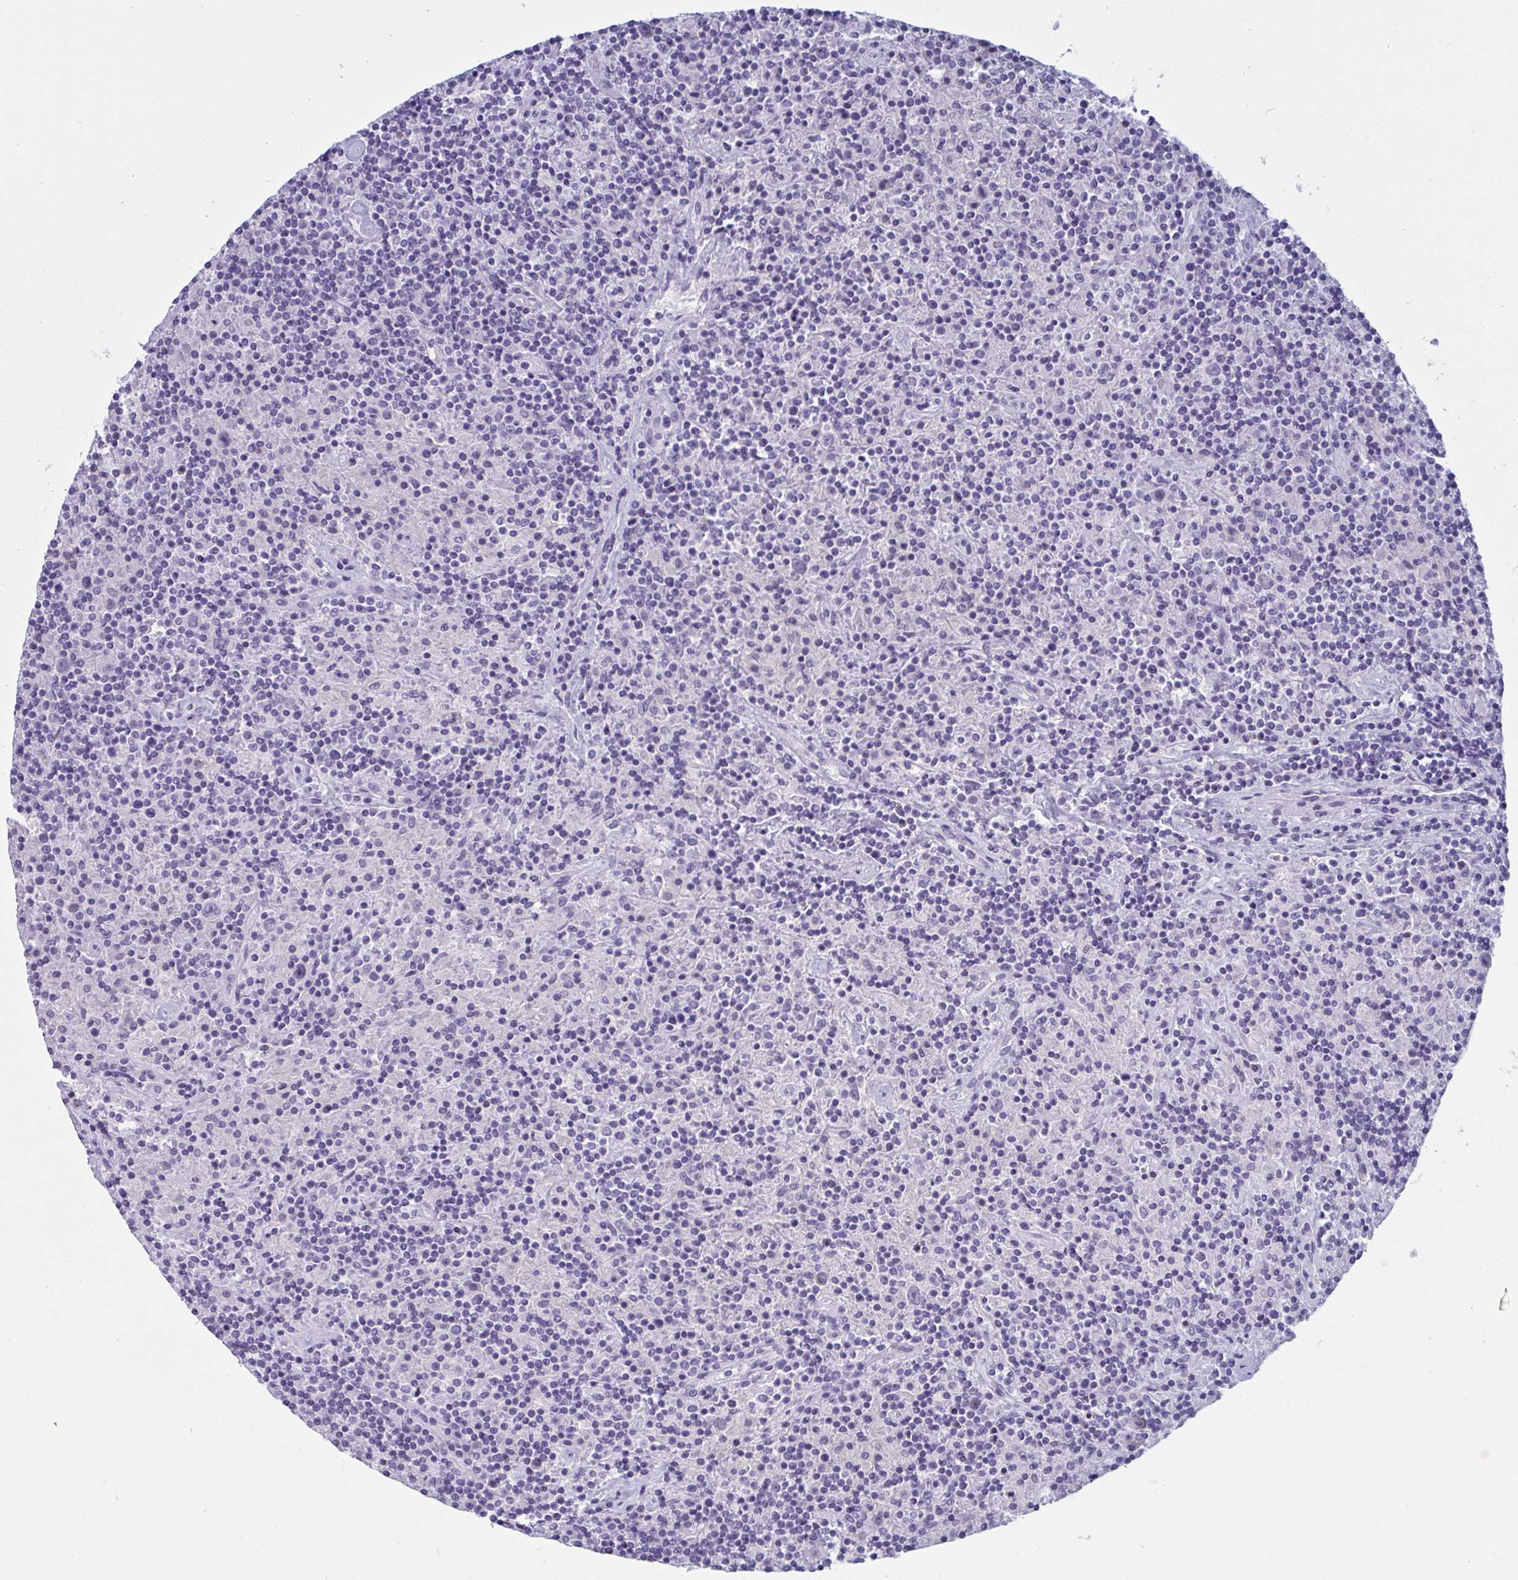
{"staining": {"intensity": "negative", "quantity": "none", "location": "none"}, "tissue": "lymphoma", "cell_type": "Tumor cells", "image_type": "cancer", "snomed": [{"axis": "morphology", "description": "Hodgkin's disease, NOS"}, {"axis": "topography", "description": "Lymph node"}], "caption": "Immunohistochemical staining of Hodgkin's disease displays no significant positivity in tumor cells.", "gene": "PRDM9", "patient": {"sex": "male", "age": 70}}